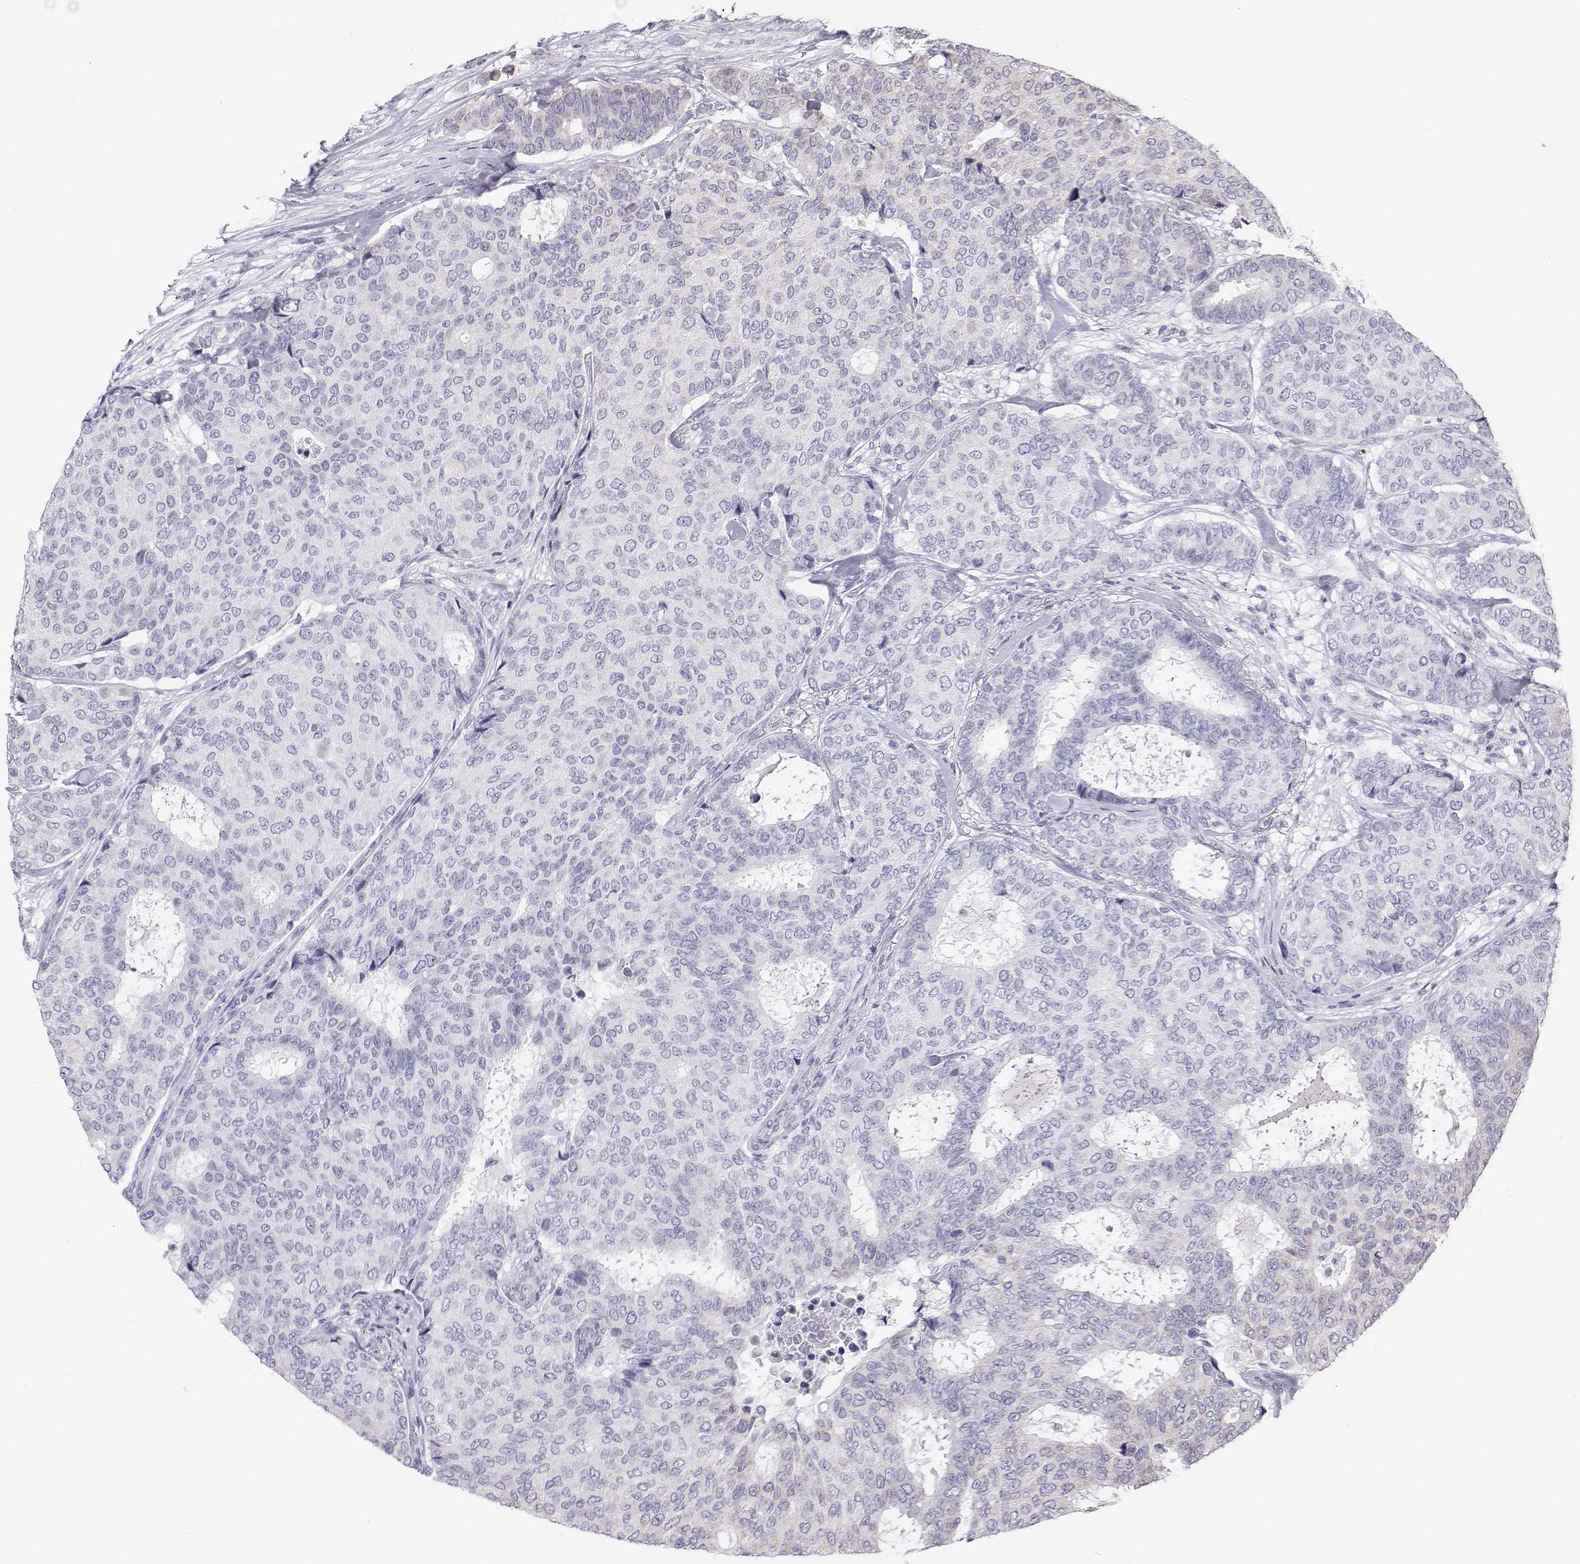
{"staining": {"intensity": "negative", "quantity": "none", "location": "none"}, "tissue": "breast cancer", "cell_type": "Tumor cells", "image_type": "cancer", "snomed": [{"axis": "morphology", "description": "Duct carcinoma"}, {"axis": "topography", "description": "Breast"}], "caption": "Breast cancer stained for a protein using immunohistochemistry (IHC) displays no positivity tumor cells.", "gene": "MRPL3", "patient": {"sex": "female", "age": 75}}